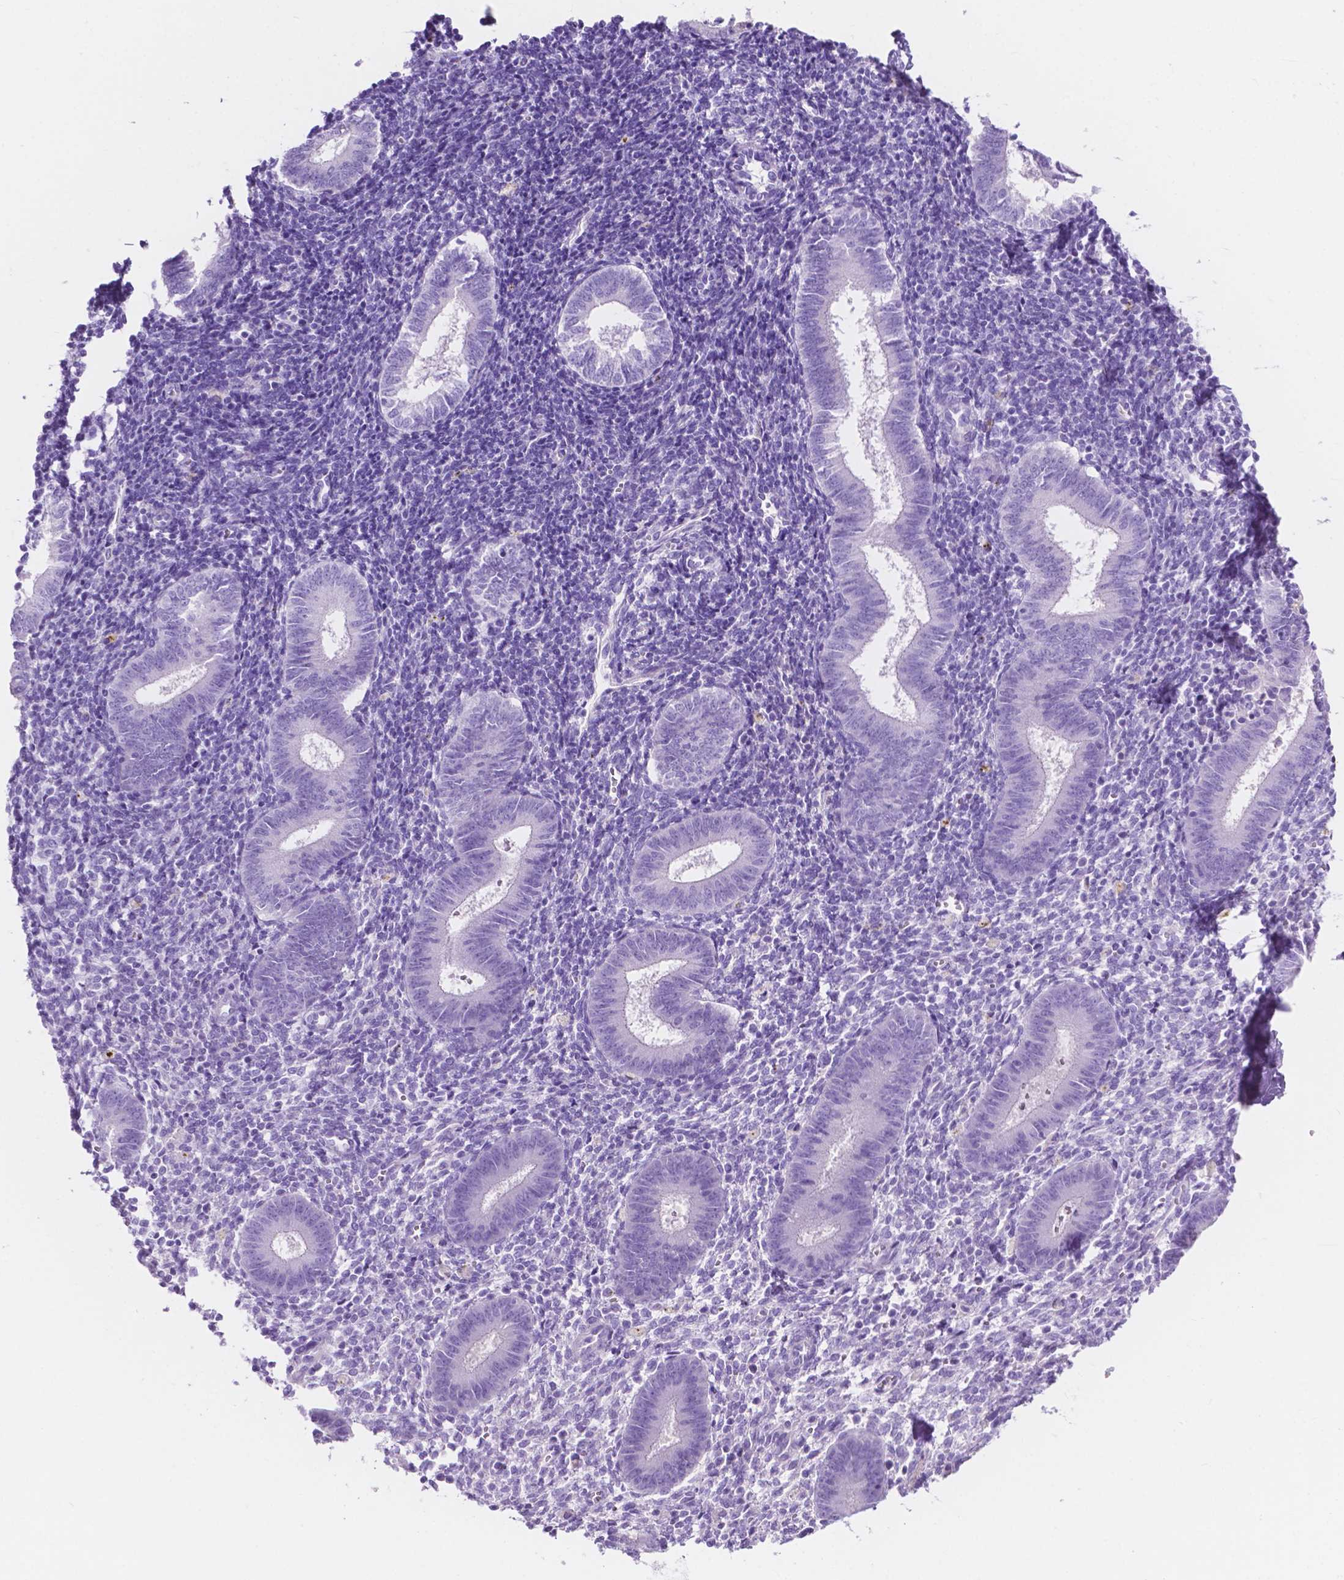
{"staining": {"intensity": "negative", "quantity": "none", "location": "none"}, "tissue": "endometrium", "cell_type": "Cells in endometrial stroma", "image_type": "normal", "snomed": [{"axis": "morphology", "description": "Normal tissue, NOS"}, {"axis": "topography", "description": "Endometrium"}], "caption": "Protein analysis of benign endometrium exhibits no significant positivity in cells in endometrial stroma. (Immunohistochemistry (ihc), brightfield microscopy, high magnification).", "gene": "IGFN1", "patient": {"sex": "female", "age": 25}}